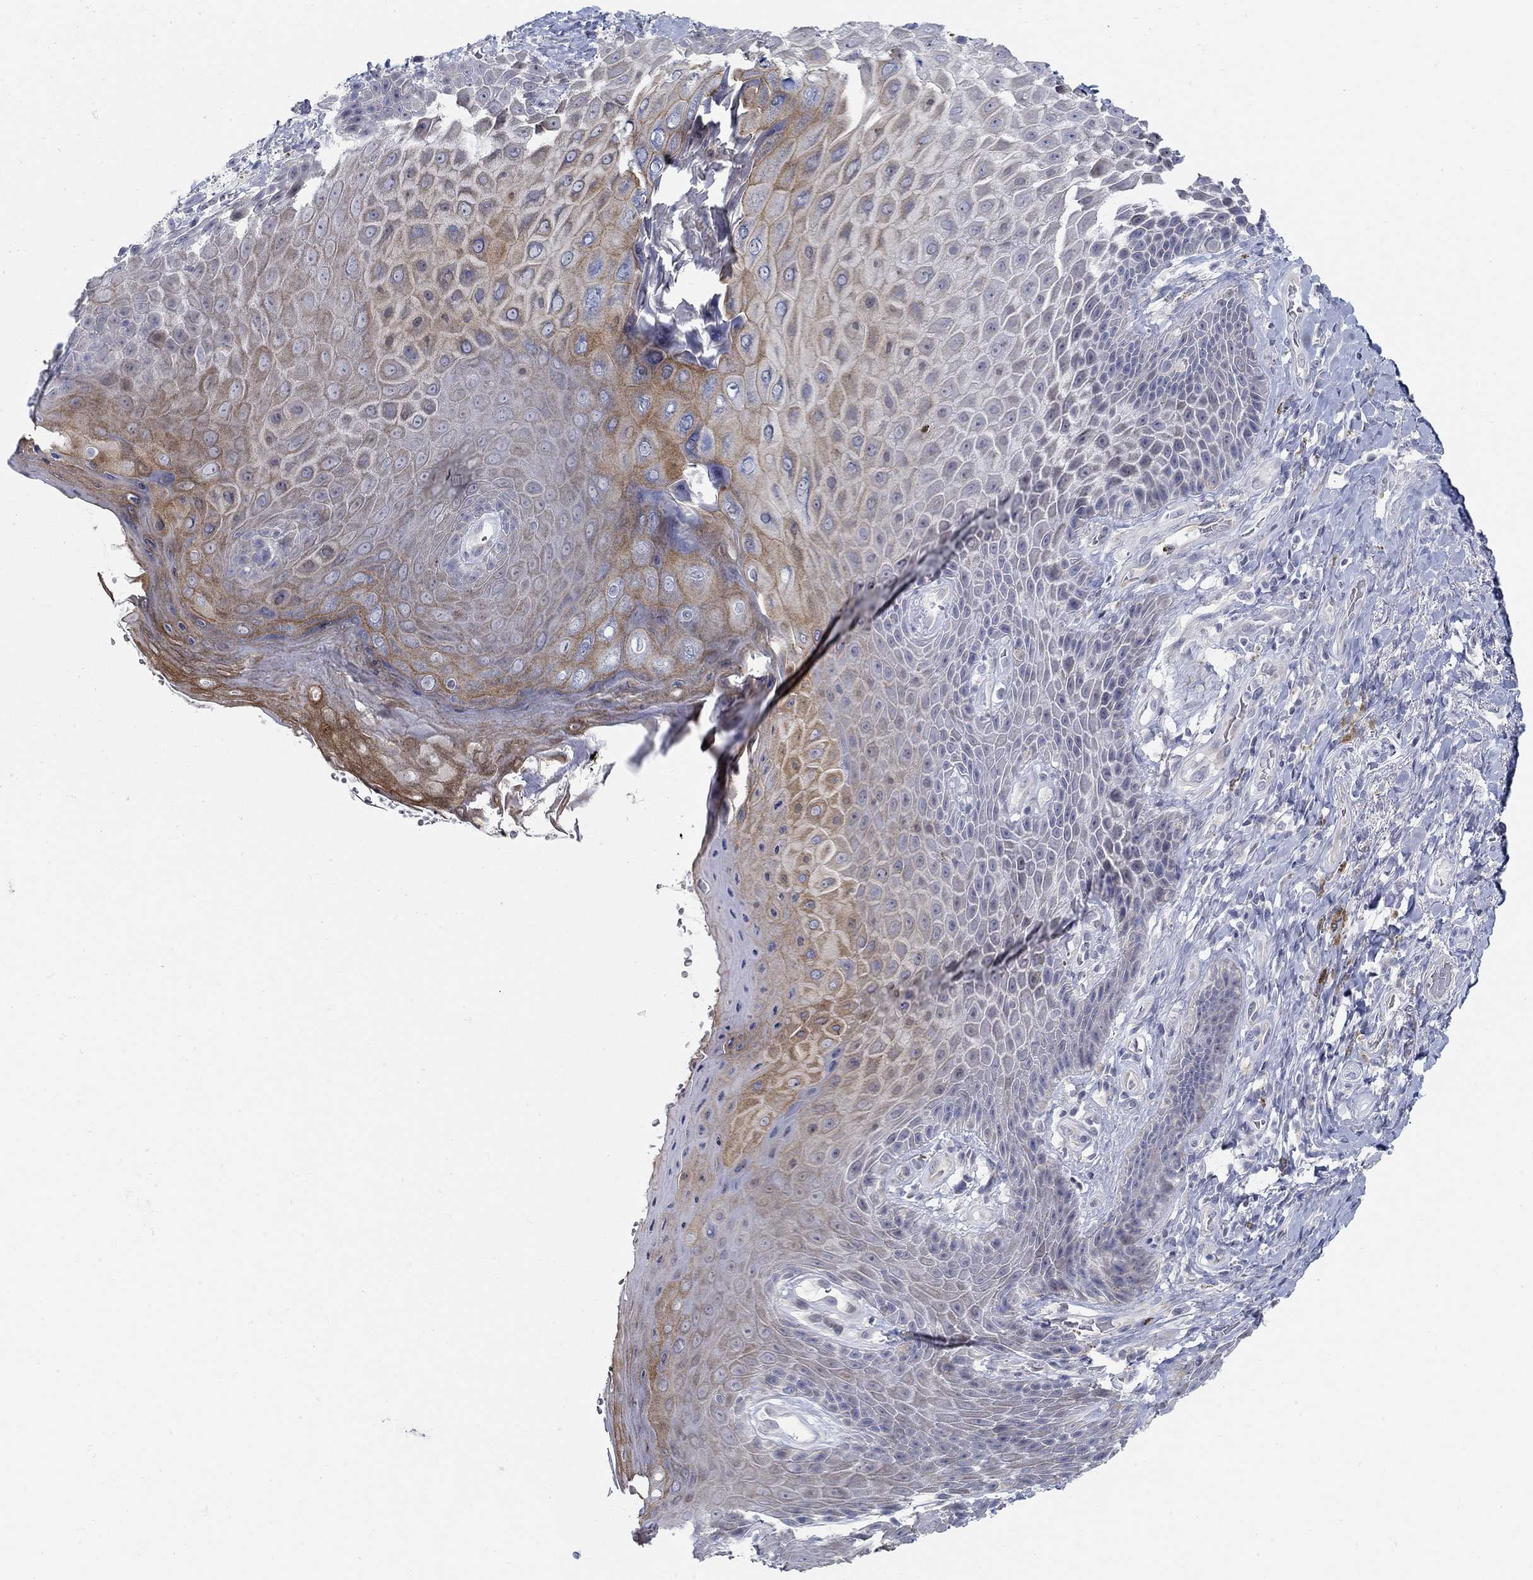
{"staining": {"intensity": "moderate", "quantity": "25%-75%", "location": "cytoplasmic/membranous"}, "tissue": "skin", "cell_type": "Epidermal cells", "image_type": "normal", "snomed": [{"axis": "morphology", "description": "Normal tissue, NOS"}, {"axis": "topography", "description": "Skeletal muscle"}, {"axis": "topography", "description": "Anal"}, {"axis": "topography", "description": "Peripheral nerve tissue"}], "caption": "IHC of benign skin reveals medium levels of moderate cytoplasmic/membranous positivity in about 25%-75% of epidermal cells.", "gene": "ANO7", "patient": {"sex": "male", "age": 53}}